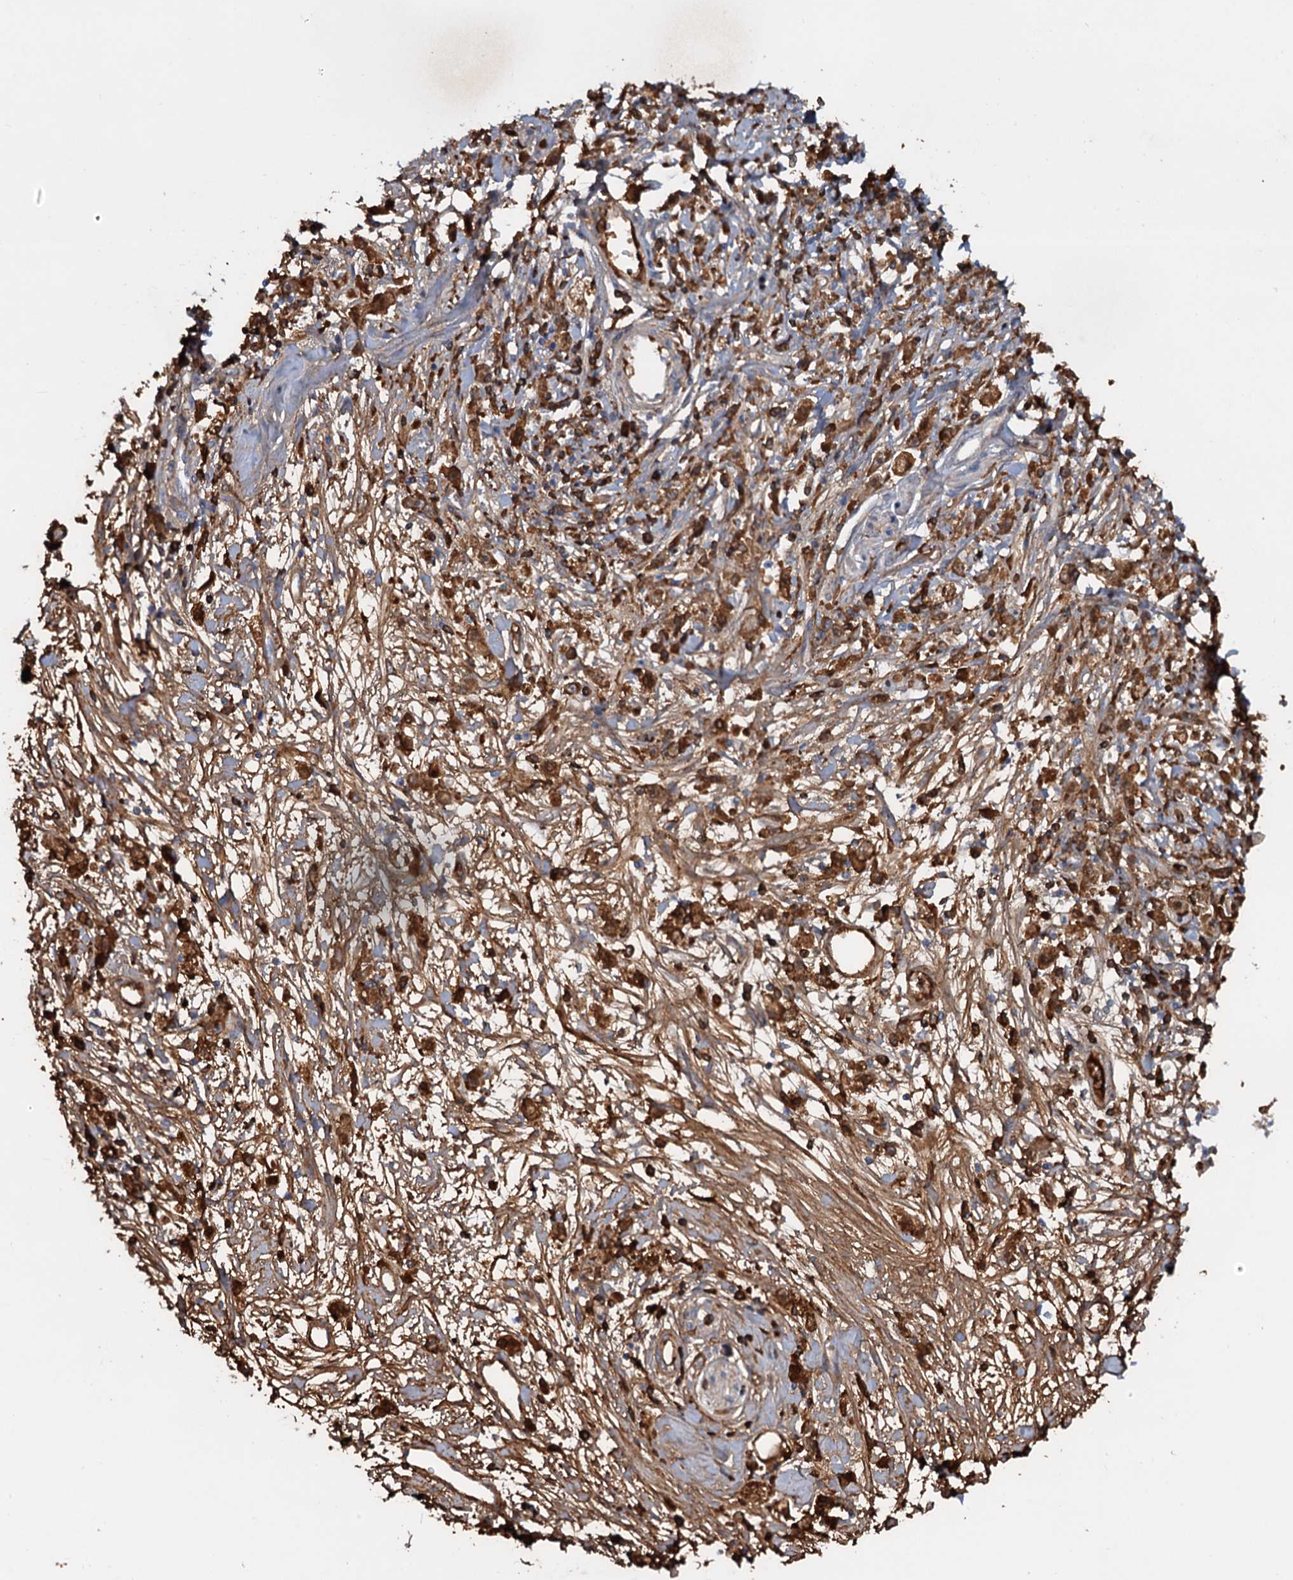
{"staining": {"intensity": "strong", "quantity": ">75%", "location": "cytoplasmic/membranous"}, "tissue": "stomach cancer", "cell_type": "Tumor cells", "image_type": "cancer", "snomed": [{"axis": "morphology", "description": "Adenocarcinoma, NOS"}, {"axis": "topography", "description": "Stomach"}], "caption": "Immunohistochemistry staining of adenocarcinoma (stomach), which displays high levels of strong cytoplasmic/membranous positivity in about >75% of tumor cells indicating strong cytoplasmic/membranous protein expression. The staining was performed using DAB (brown) for protein detection and nuclei were counterstained in hematoxylin (blue).", "gene": "CHRD", "patient": {"sex": "female", "age": 59}}